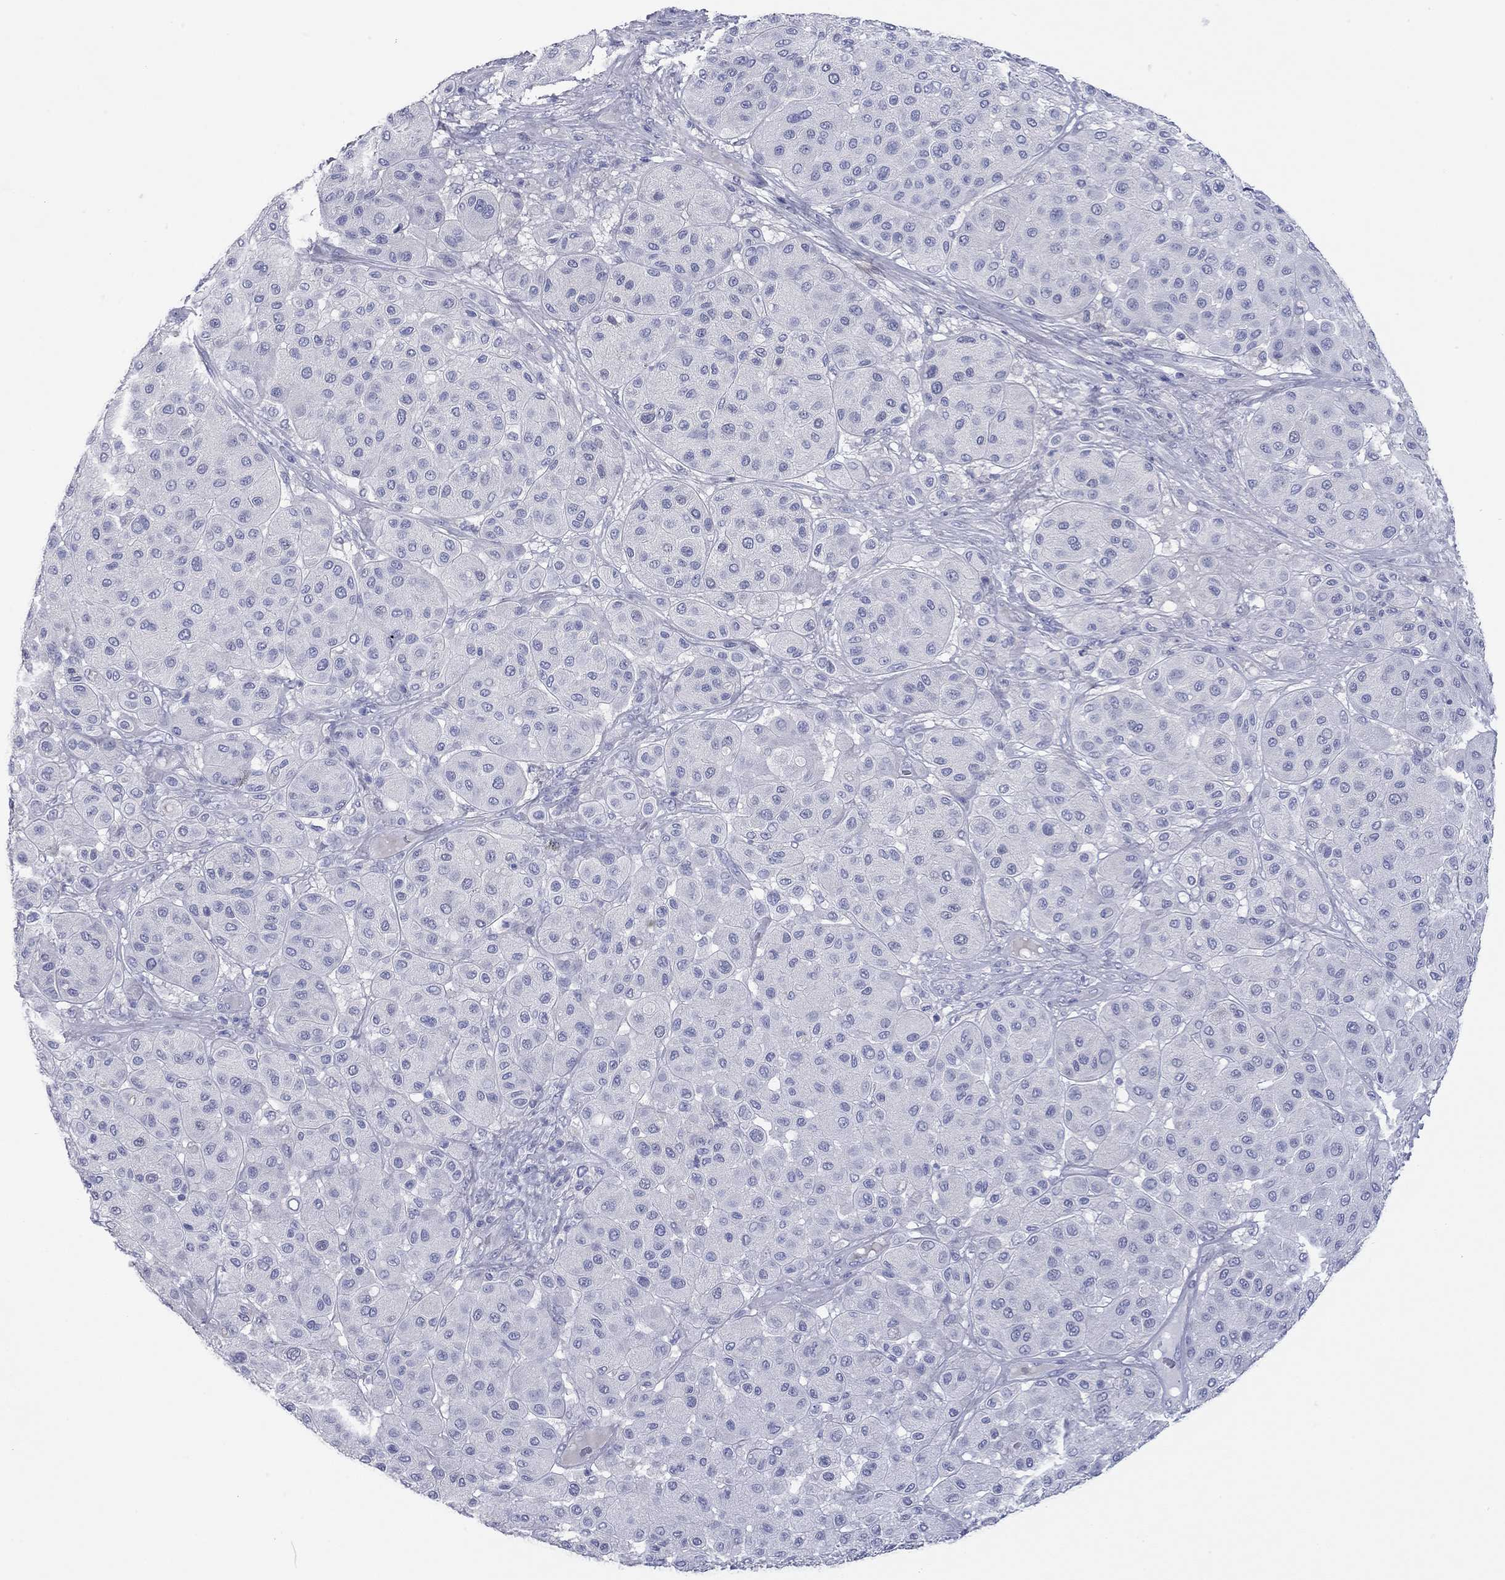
{"staining": {"intensity": "negative", "quantity": "none", "location": "none"}, "tissue": "melanoma", "cell_type": "Tumor cells", "image_type": "cancer", "snomed": [{"axis": "morphology", "description": "Malignant melanoma, Metastatic site"}, {"axis": "topography", "description": "Smooth muscle"}], "caption": "IHC micrograph of human malignant melanoma (metastatic site) stained for a protein (brown), which reveals no positivity in tumor cells.", "gene": "ACTL7B", "patient": {"sex": "male", "age": 41}}